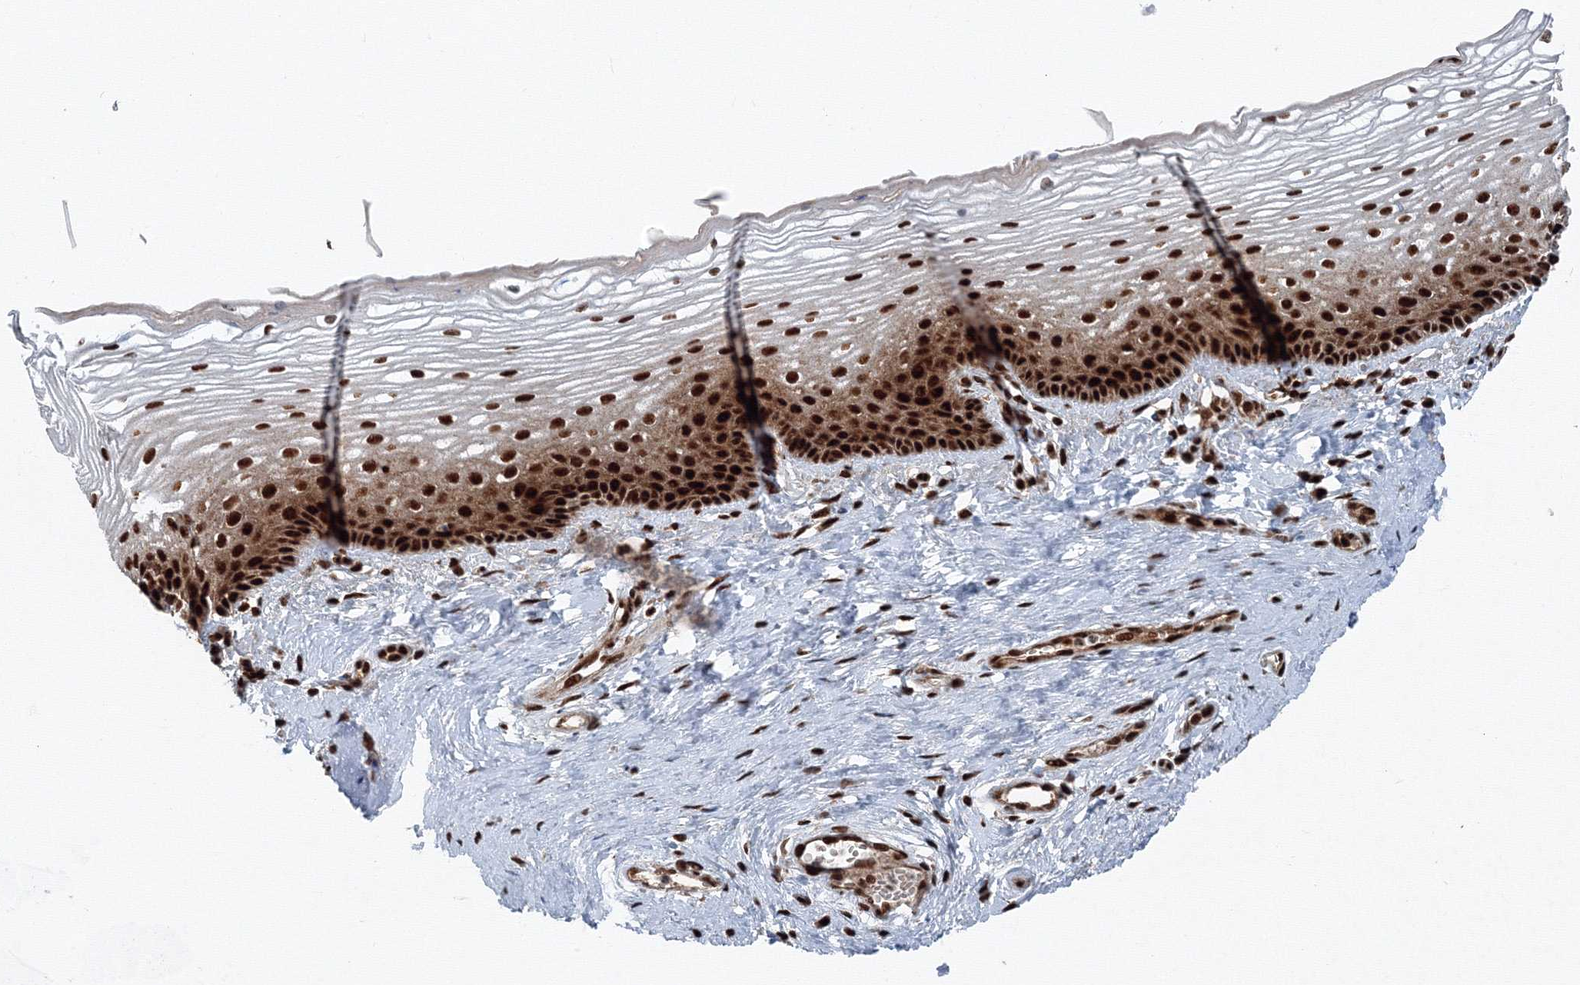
{"staining": {"intensity": "strong", "quantity": ">75%", "location": "nuclear"}, "tissue": "vagina", "cell_type": "Squamous epithelial cells", "image_type": "normal", "snomed": [{"axis": "morphology", "description": "Normal tissue, NOS"}, {"axis": "topography", "description": "Vagina"}], "caption": "The photomicrograph displays staining of normal vagina, revealing strong nuclear protein positivity (brown color) within squamous epithelial cells. (DAB (3,3'-diaminobenzidine) IHC, brown staining for protein, blue staining for nuclei).", "gene": "SNRPC", "patient": {"sex": "female", "age": 46}}